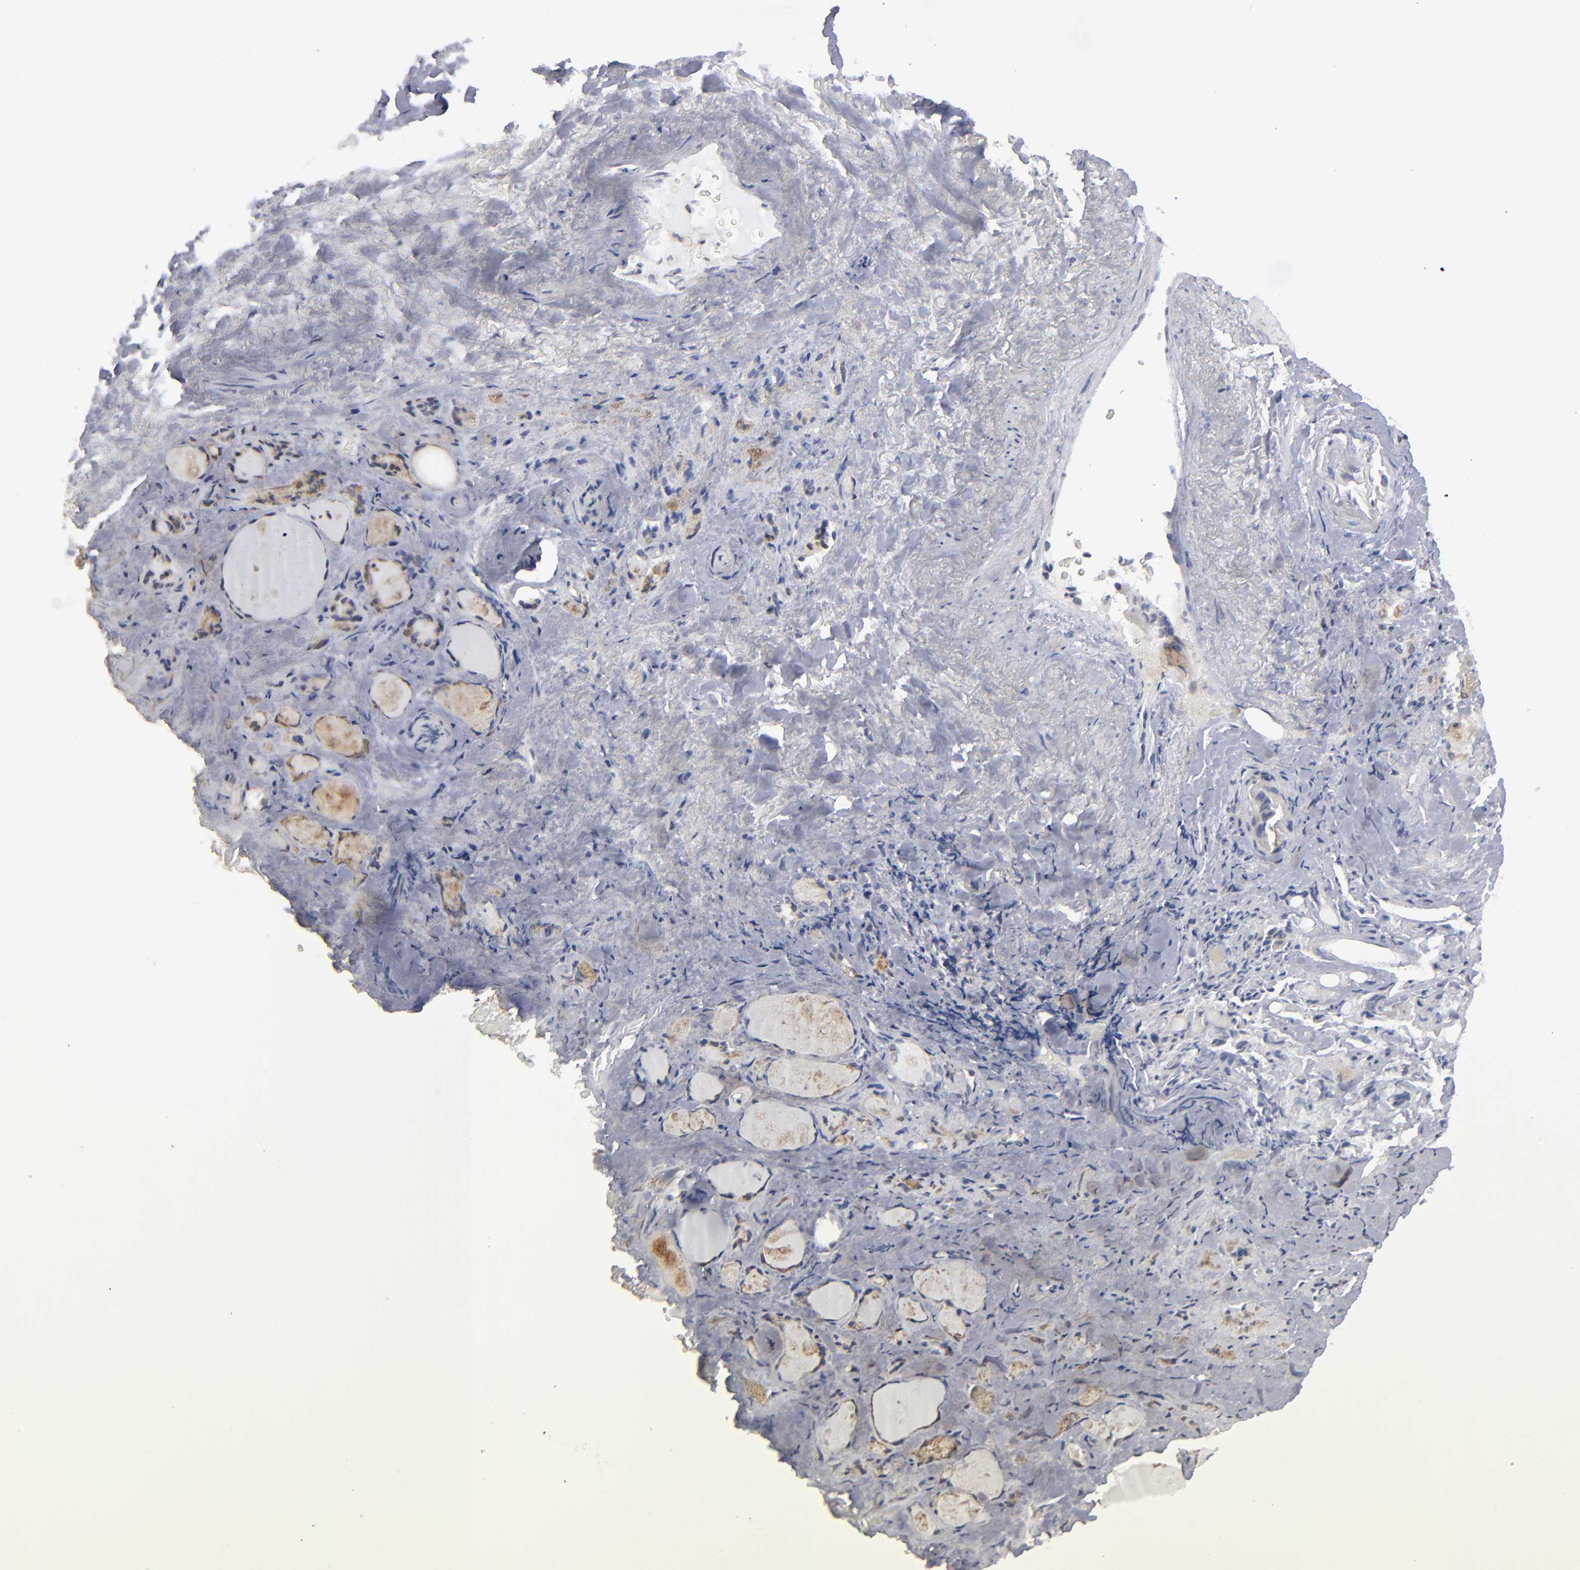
{"staining": {"intensity": "weak", "quantity": "<25%", "location": "cytoplasmic/membranous"}, "tissue": "thyroid gland", "cell_type": "Glandular cells", "image_type": "normal", "snomed": [{"axis": "morphology", "description": "Normal tissue, NOS"}, {"axis": "topography", "description": "Thyroid gland"}], "caption": "Thyroid gland stained for a protein using IHC demonstrates no expression glandular cells.", "gene": "CEP97", "patient": {"sex": "female", "age": 75}}